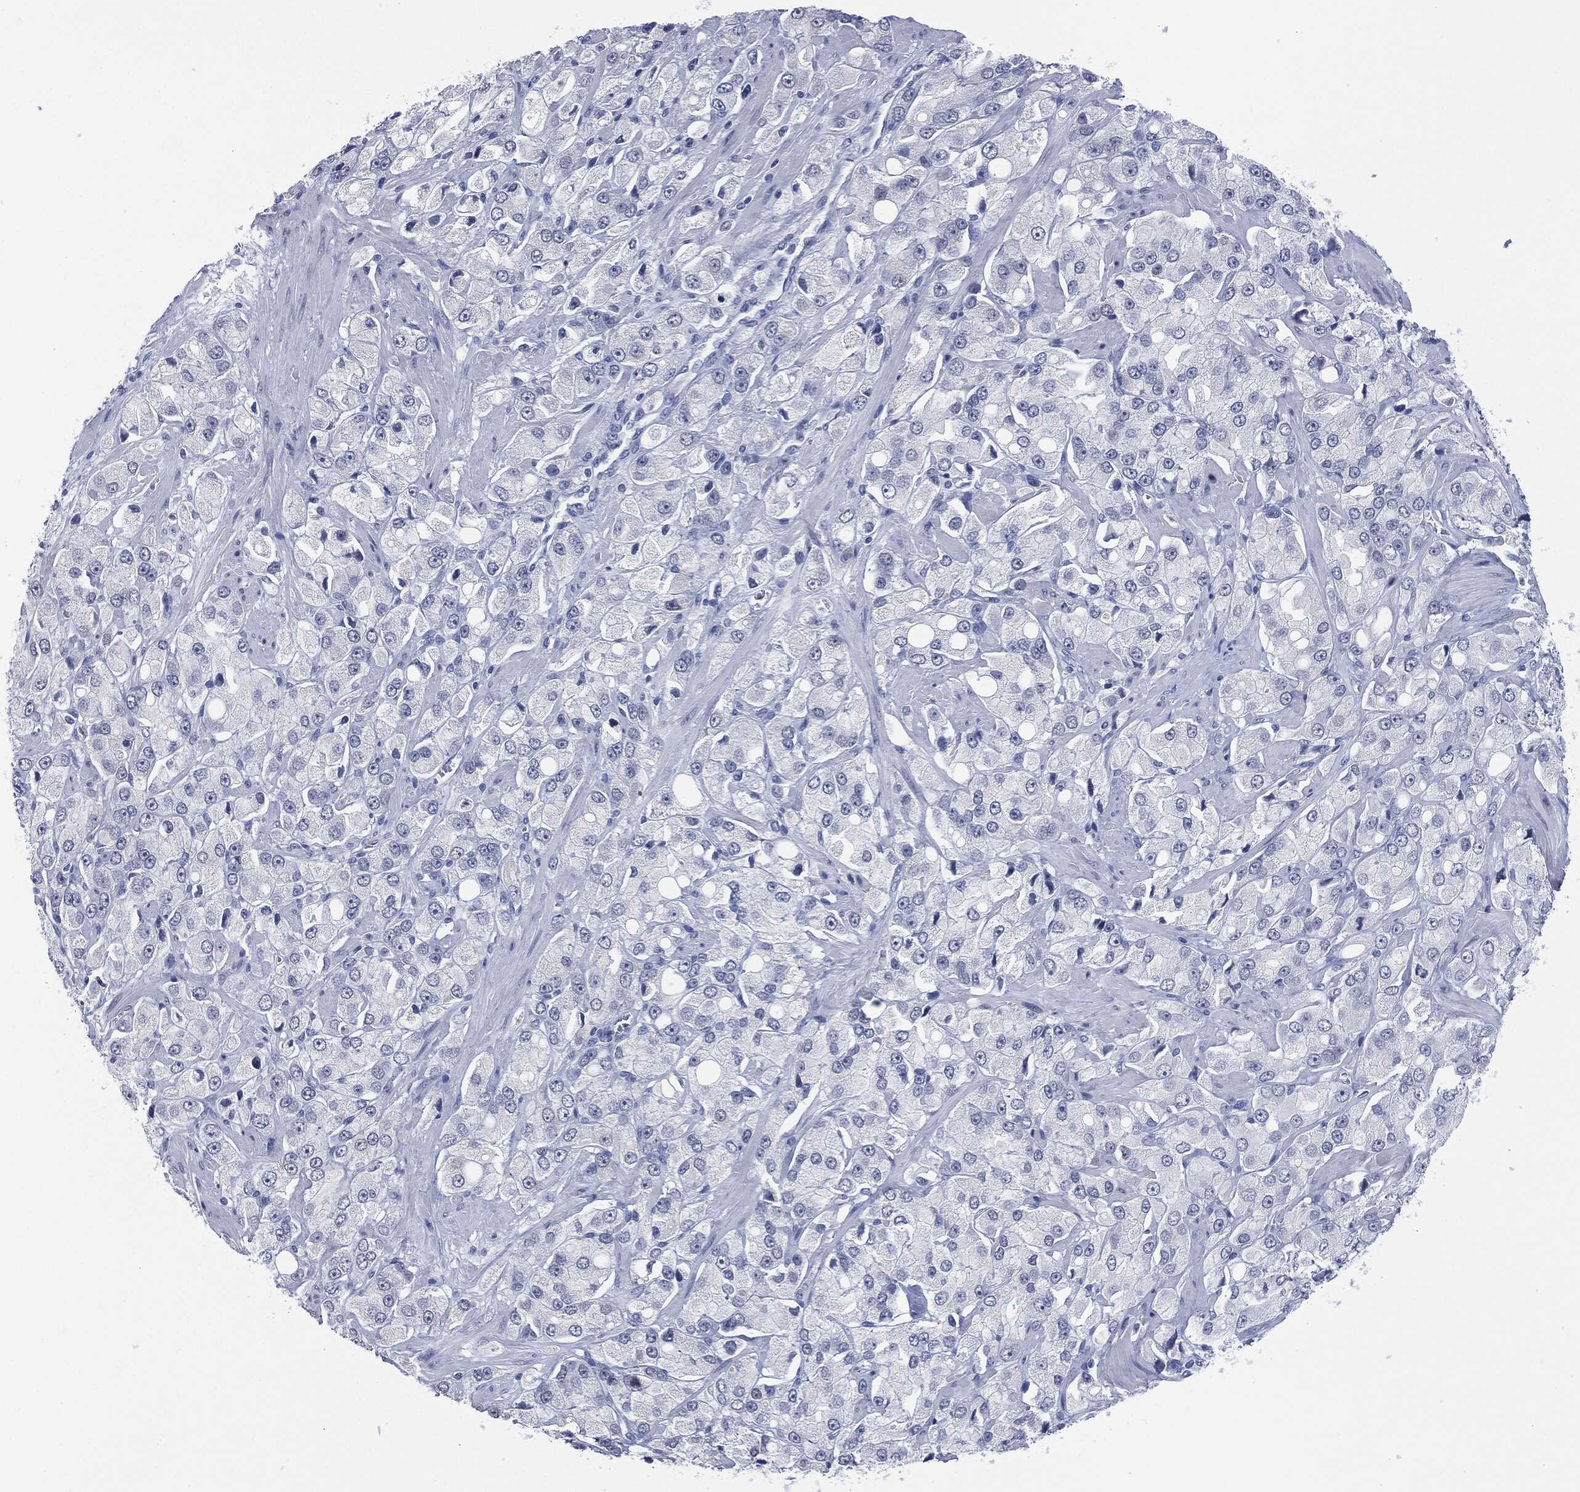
{"staining": {"intensity": "negative", "quantity": "none", "location": "none"}, "tissue": "prostate cancer", "cell_type": "Tumor cells", "image_type": "cancer", "snomed": [{"axis": "morphology", "description": "Adenocarcinoma, NOS"}, {"axis": "topography", "description": "Prostate and seminal vesicle, NOS"}, {"axis": "topography", "description": "Prostate"}], "caption": "This is a micrograph of IHC staining of adenocarcinoma (prostate), which shows no staining in tumor cells.", "gene": "MUC16", "patient": {"sex": "male", "age": 64}}